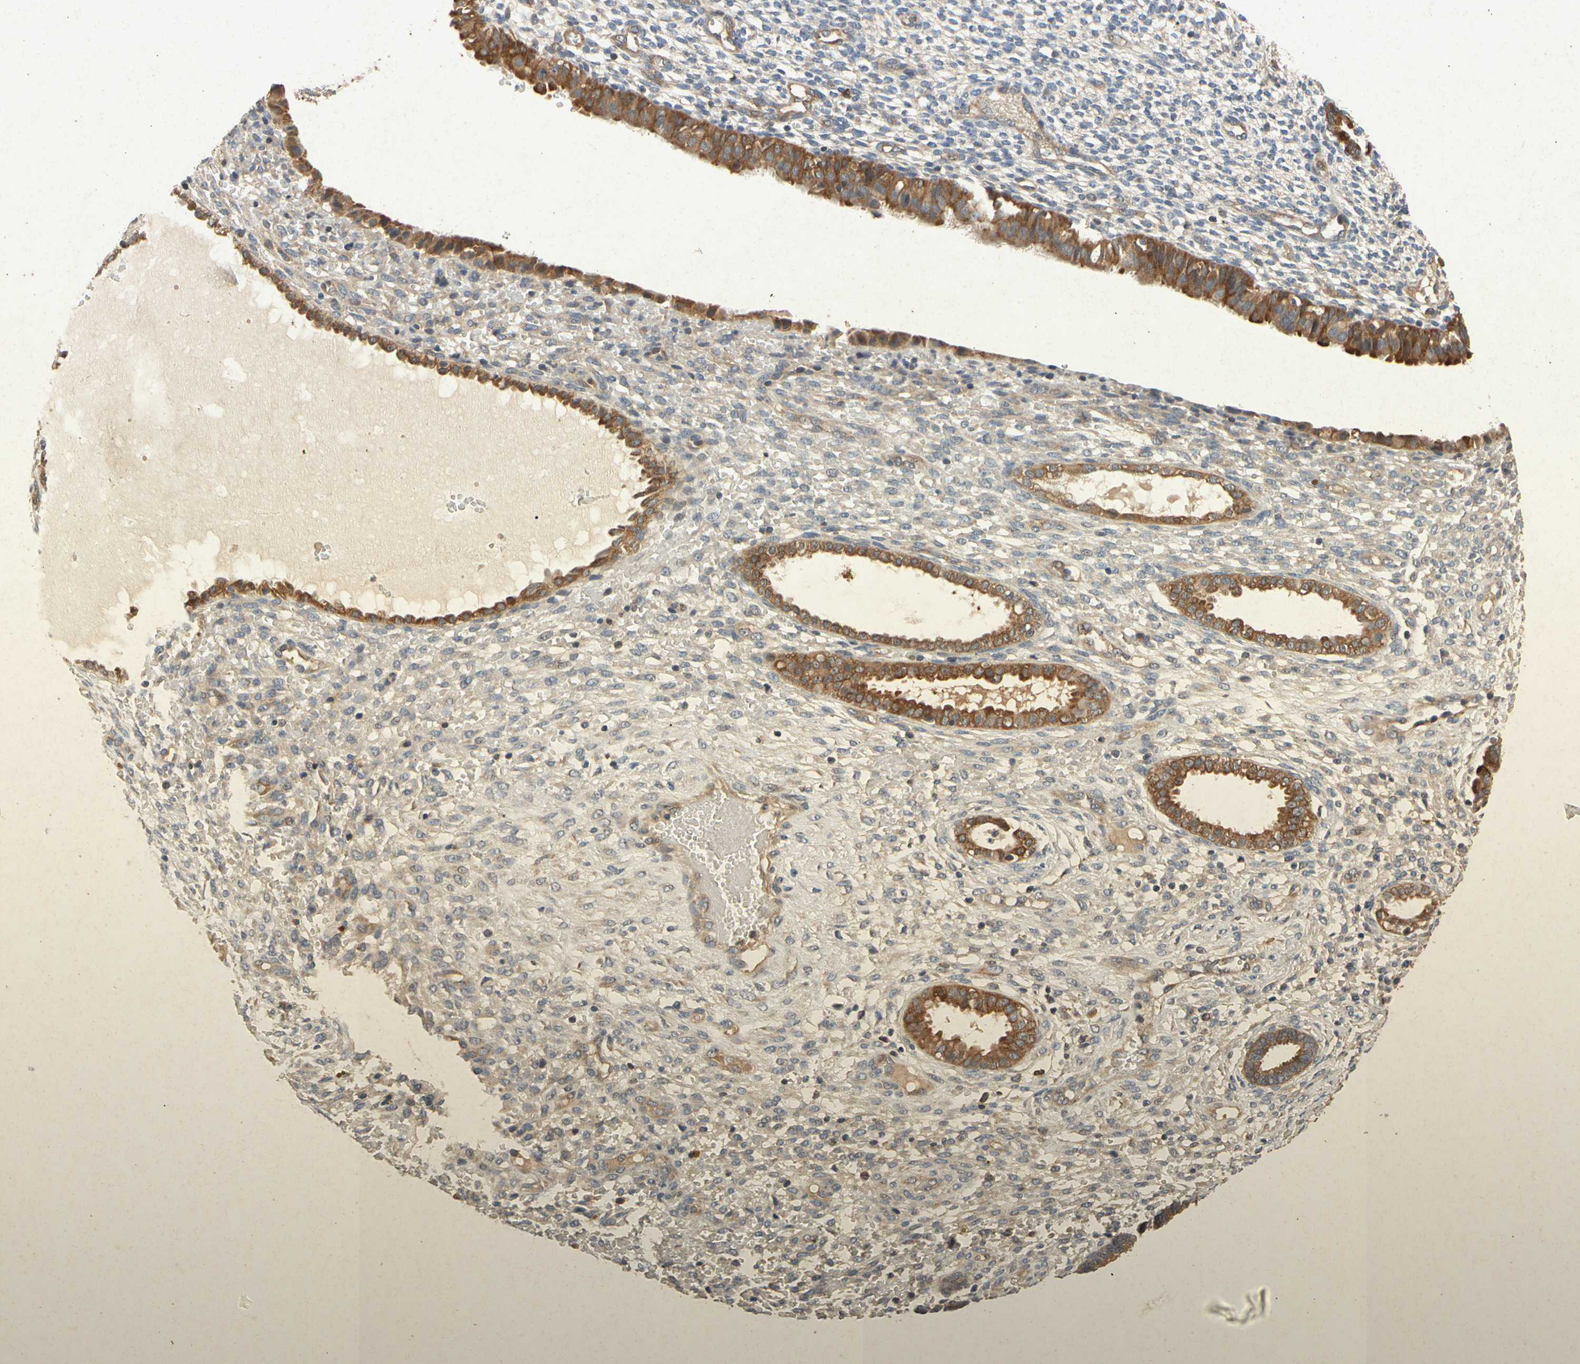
{"staining": {"intensity": "weak", "quantity": "<25%", "location": "cytoplasmic/membranous"}, "tissue": "endometrium", "cell_type": "Cells in endometrial stroma", "image_type": "normal", "snomed": [{"axis": "morphology", "description": "Normal tissue, NOS"}, {"axis": "topography", "description": "Endometrium"}], "caption": "DAB immunohistochemical staining of benign endometrium demonstrates no significant staining in cells in endometrial stroma. (DAB (3,3'-diaminobenzidine) immunohistochemistry visualized using brightfield microscopy, high magnification).", "gene": "RPS6KA1", "patient": {"sex": "female", "age": 61}}